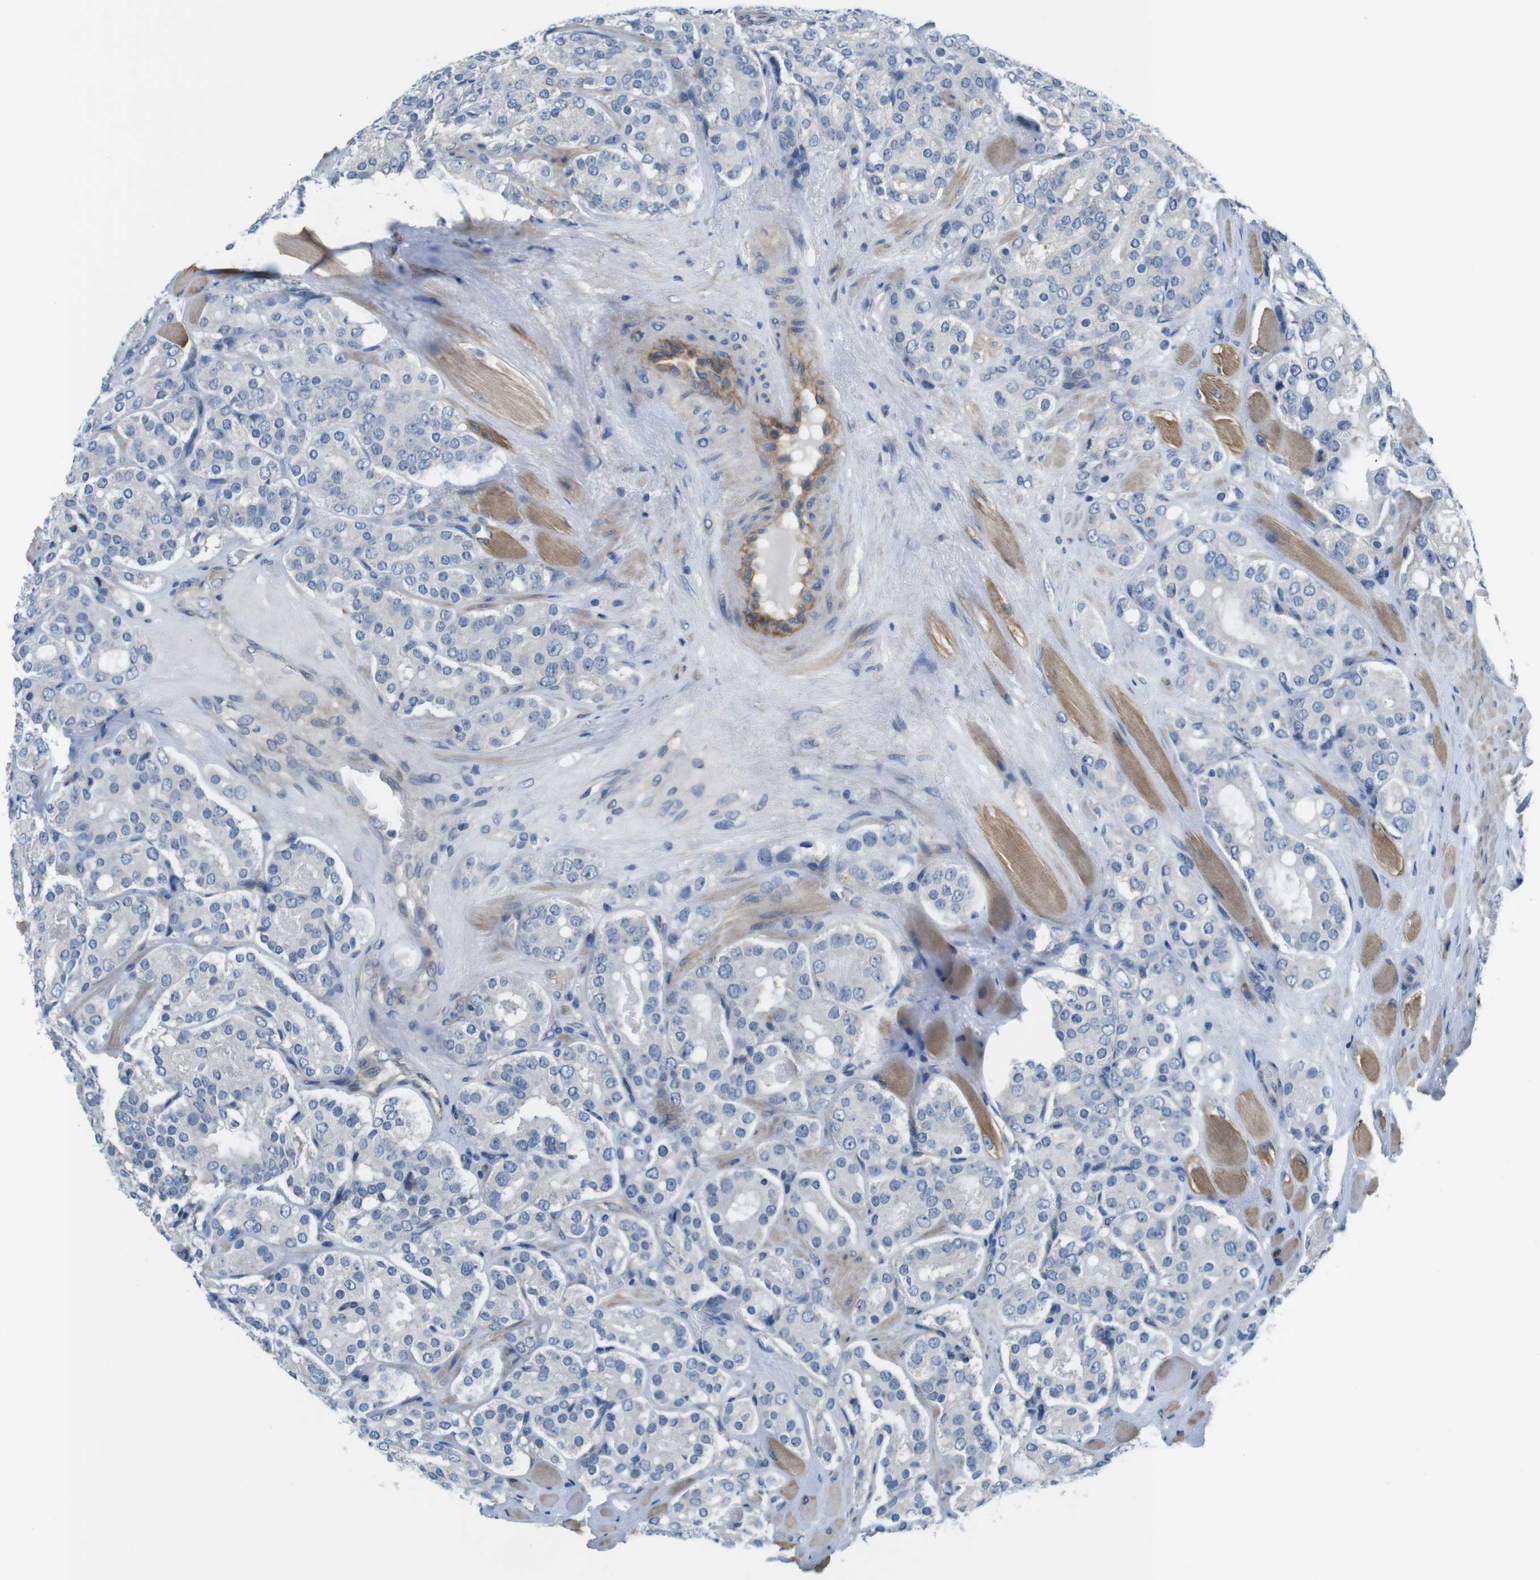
{"staining": {"intensity": "negative", "quantity": "none", "location": "none"}, "tissue": "prostate cancer", "cell_type": "Tumor cells", "image_type": "cancer", "snomed": [{"axis": "morphology", "description": "Adenocarcinoma, High grade"}, {"axis": "topography", "description": "Prostate"}], "caption": "DAB immunohistochemical staining of prostate adenocarcinoma (high-grade) shows no significant expression in tumor cells.", "gene": "CDH8", "patient": {"sex": "male", "age": 65}}